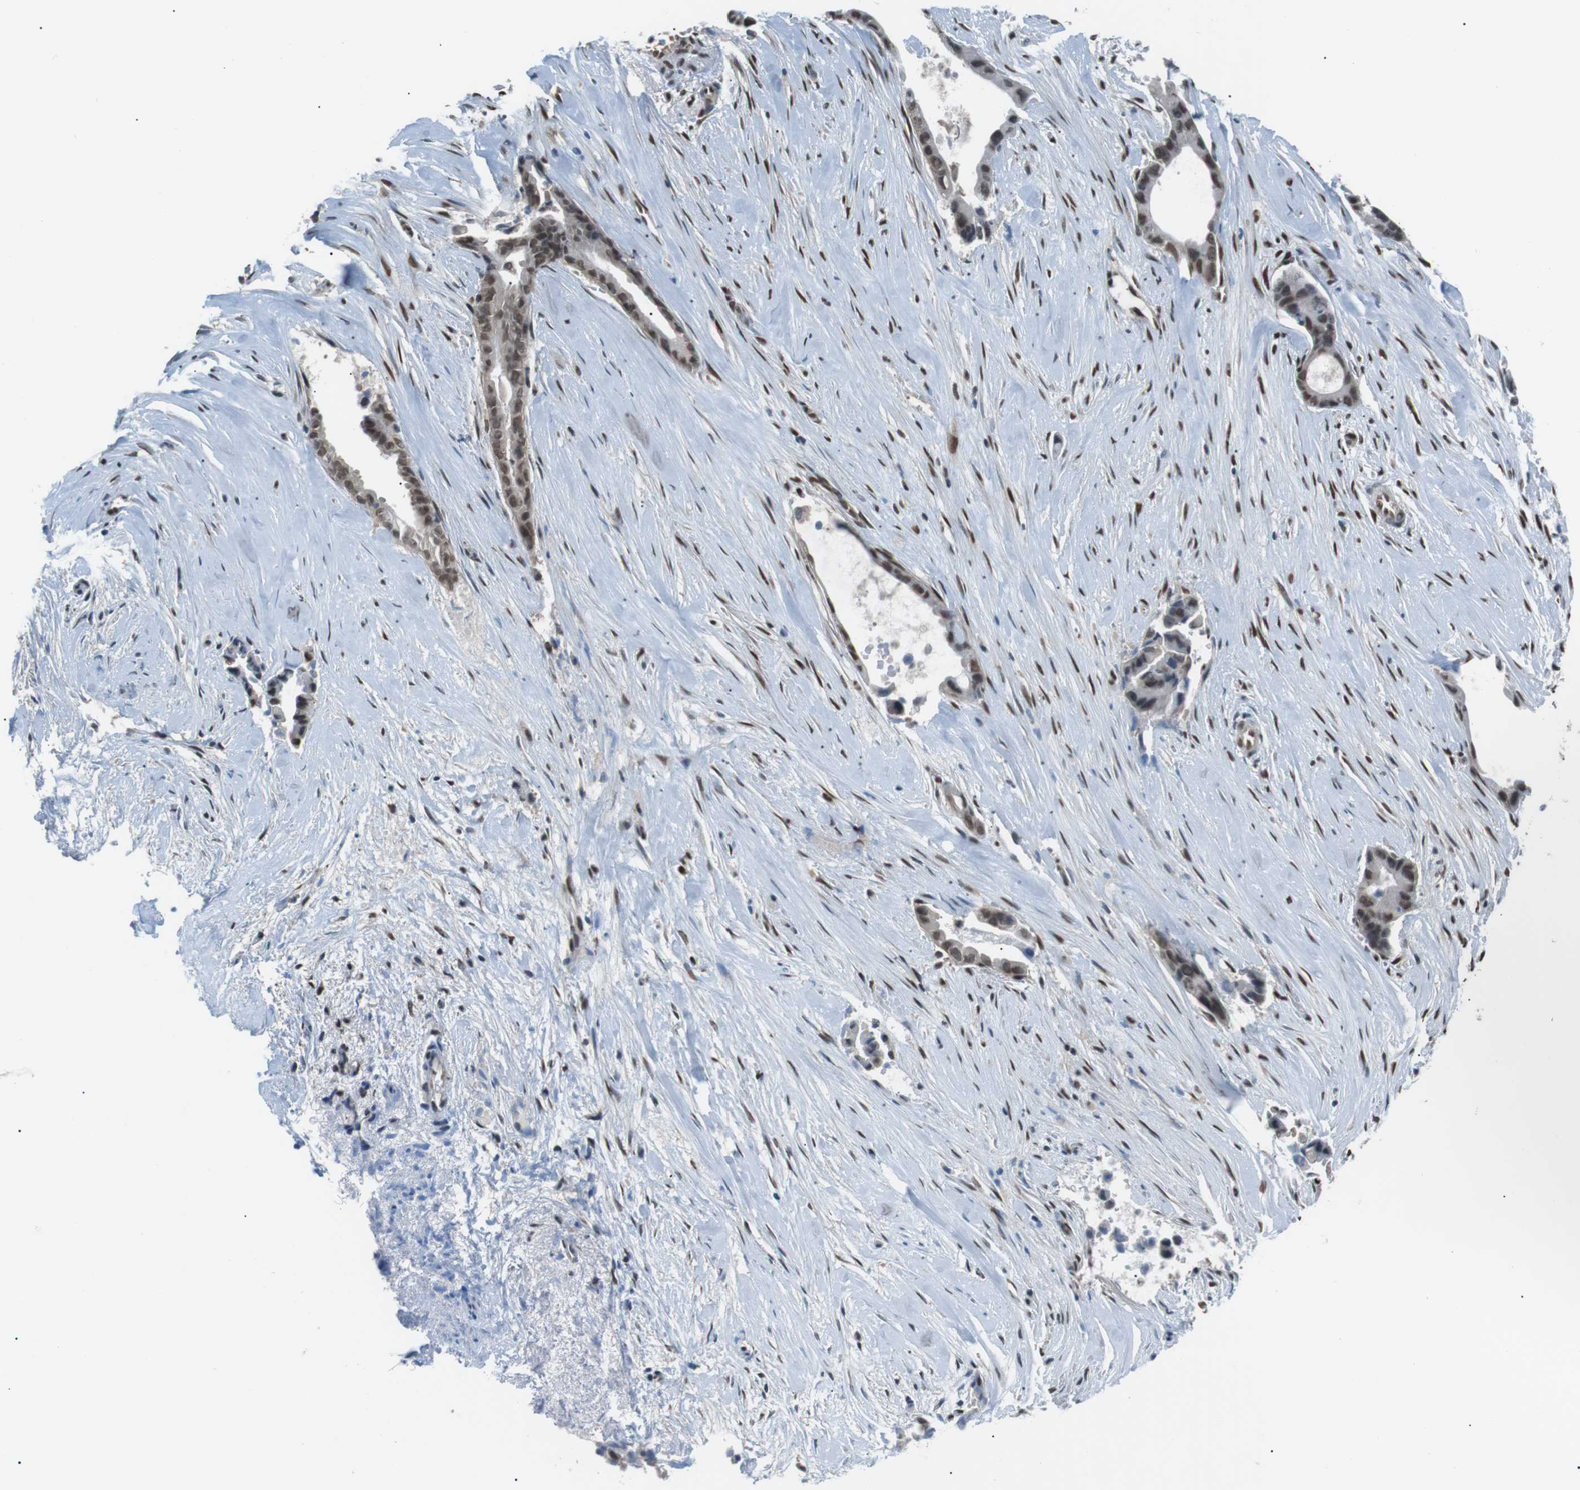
{"staining": {"intensity": "moderate", "quantity": ">75%", "location": "nuclear"}, "tissue": "liver cancer", "cell_type": "Tumor cells", "image_type": "cancer", "snomed": [{"axis": "morphology", "description": "Cholangiocarcinoma"}, {"axis": "topography", "description": "Liver"}], "caption": "Tumor cells display medium levels of moderate nuclear expression in approximately >75% of cells in liver cholangiocarcinoma. Using DAB (brown) and hematoxylin (blue) stains, captured at high magnification using brightfield microscopy.", "gene": "SRPK2", "patient": {"sex": "female", "age": 55}}